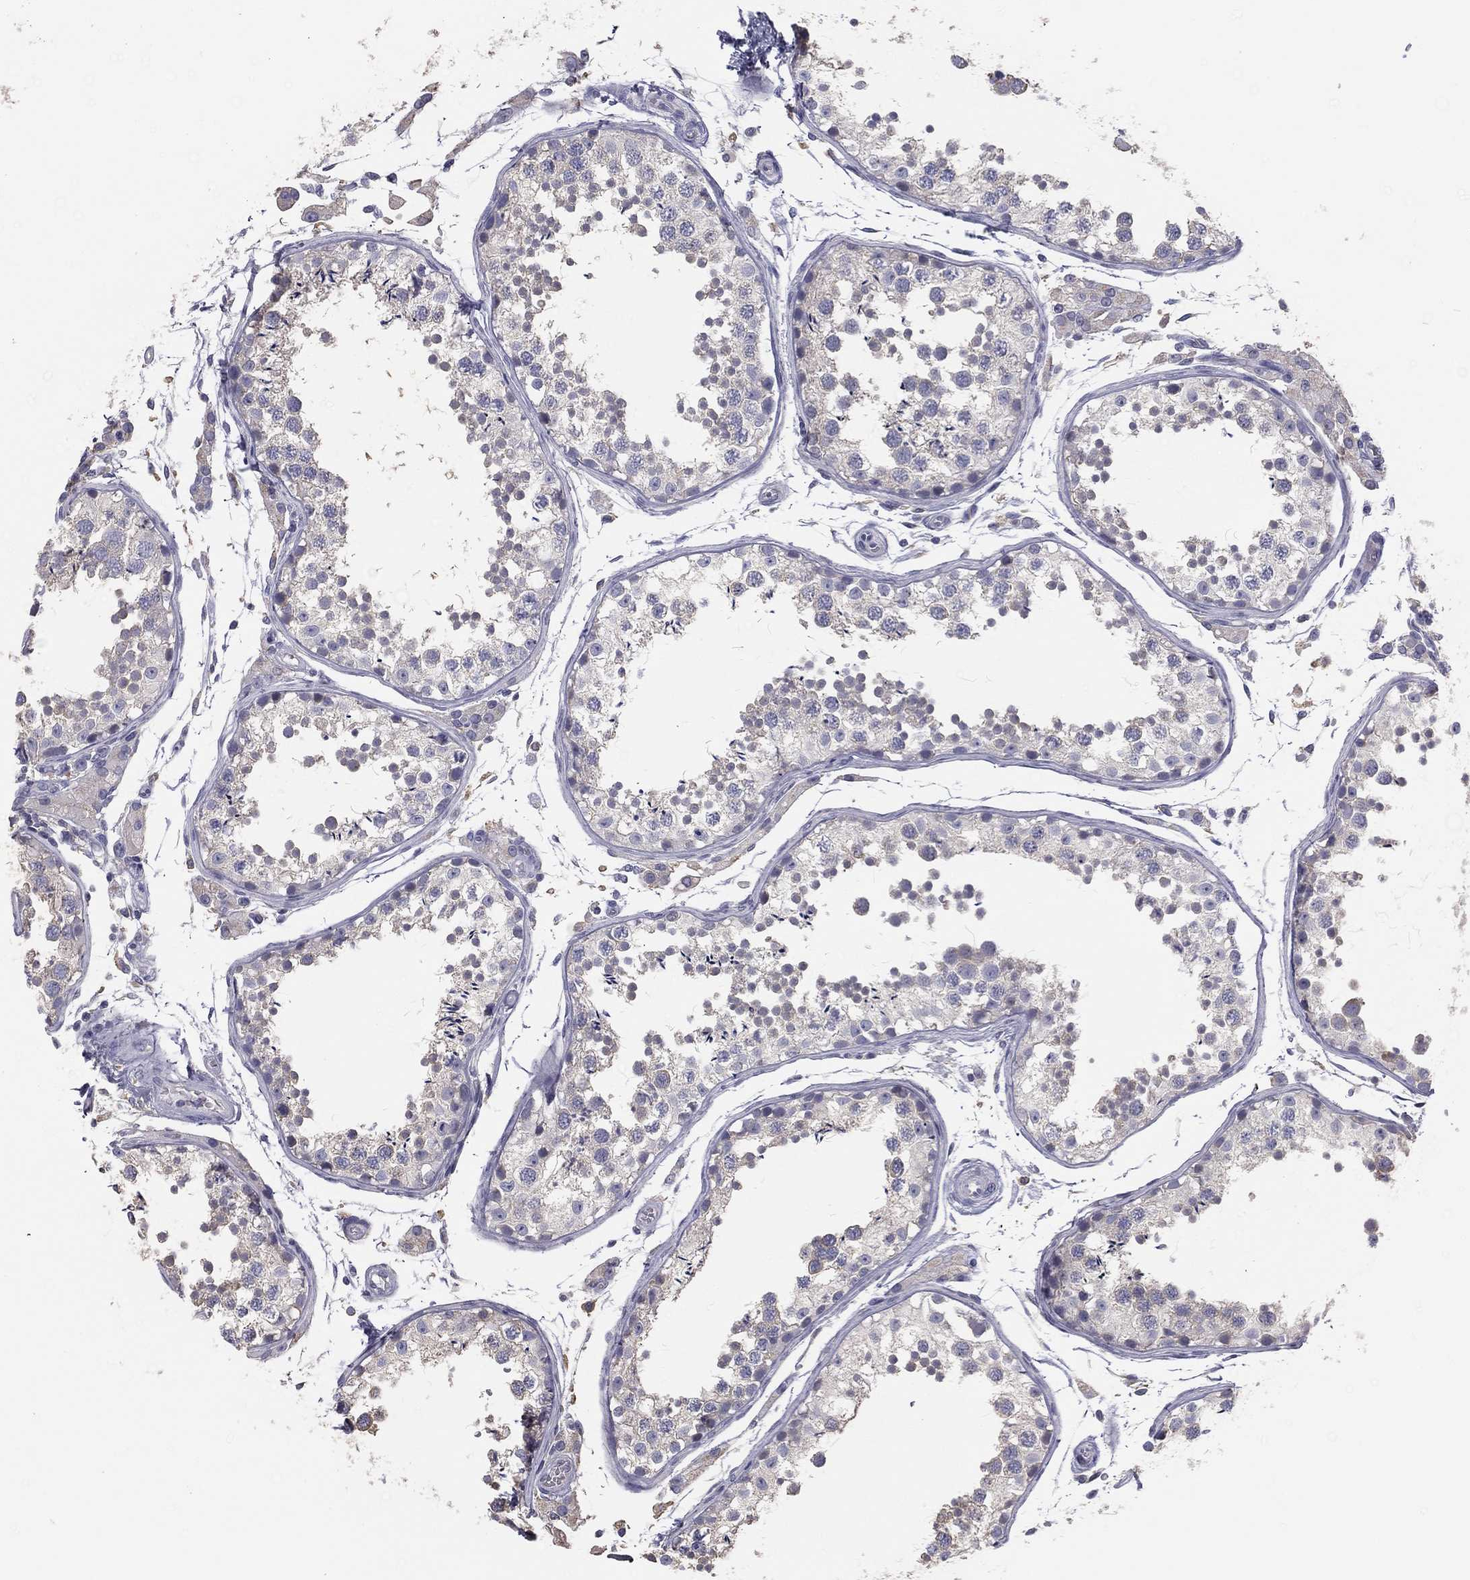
{"staining": {"intensity": "negative", "quantity": "none", "location": "none"}, "tissue": "testis", "cell_type": "Cells in seminiferous ducts", "image_type": "normal", "snomed": [{"axis": "morphology", "description": "Normal tissue, NOS"}, {"axis": "topography", "description": "Testis"}], "caption": "Immunohistochemistry of normal testis demonstrates no staining in cells in seminiferous ducts.", "gene": "MUC13", "patient": {"sex": "male", "age": 29}}